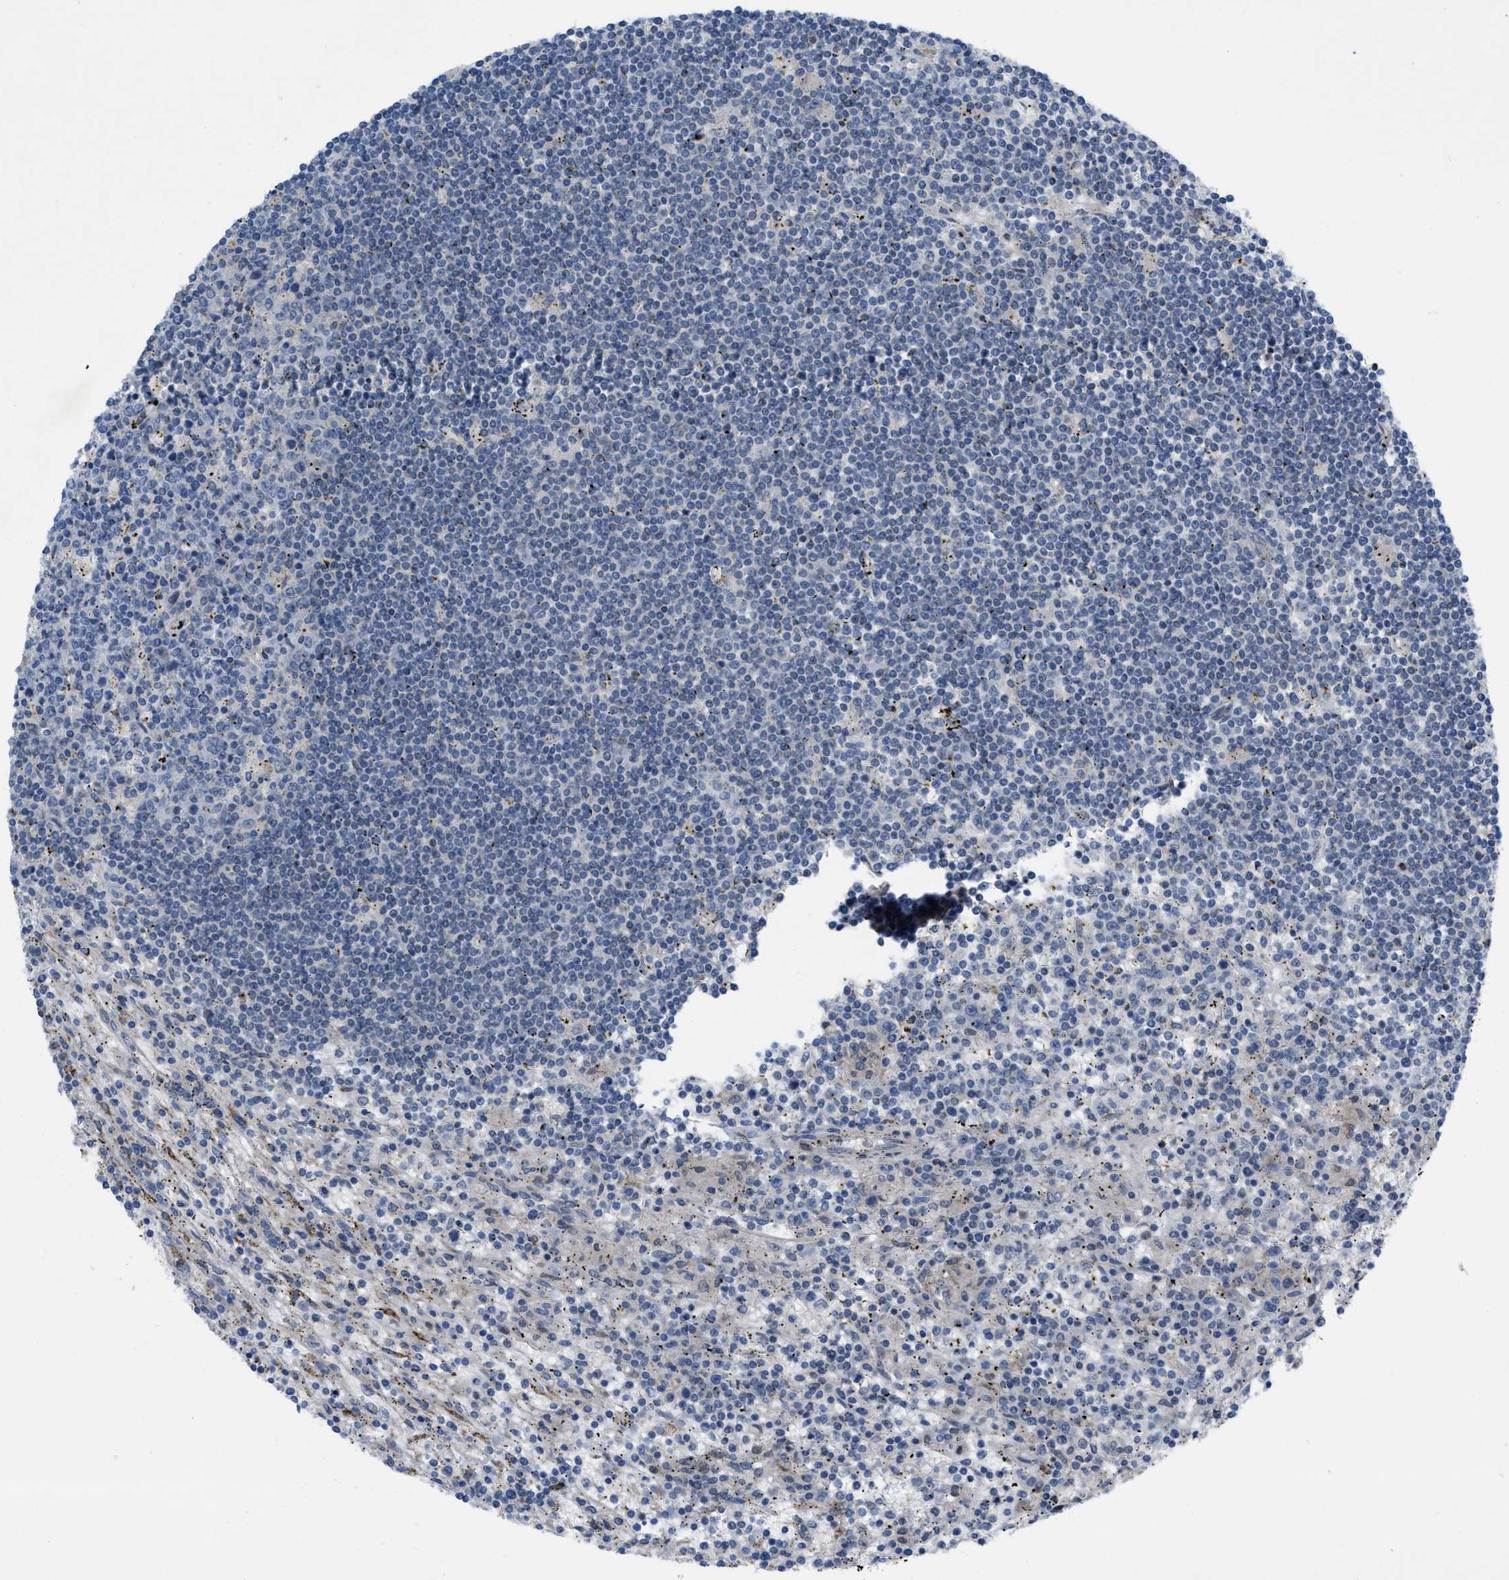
{"staining": {"intensity": "negative", "quantity": "none", "location": "none"}, "tissue": "lymphoma", "cell_type": "Tumor cells", "image_type": "cancer", "snomed": [{"axis": "morphology", "description": "Malignant lymphoma, non-Hodgkin's type, Low grade"}, {"axis": "topography", "description": "Spleen"}], "caption": "Immunohistochemistry of lymphoma exhibits no positivity in tumor cells.", "gene": "NDEL1", "patient": {"sex": "male", "age": 76}}